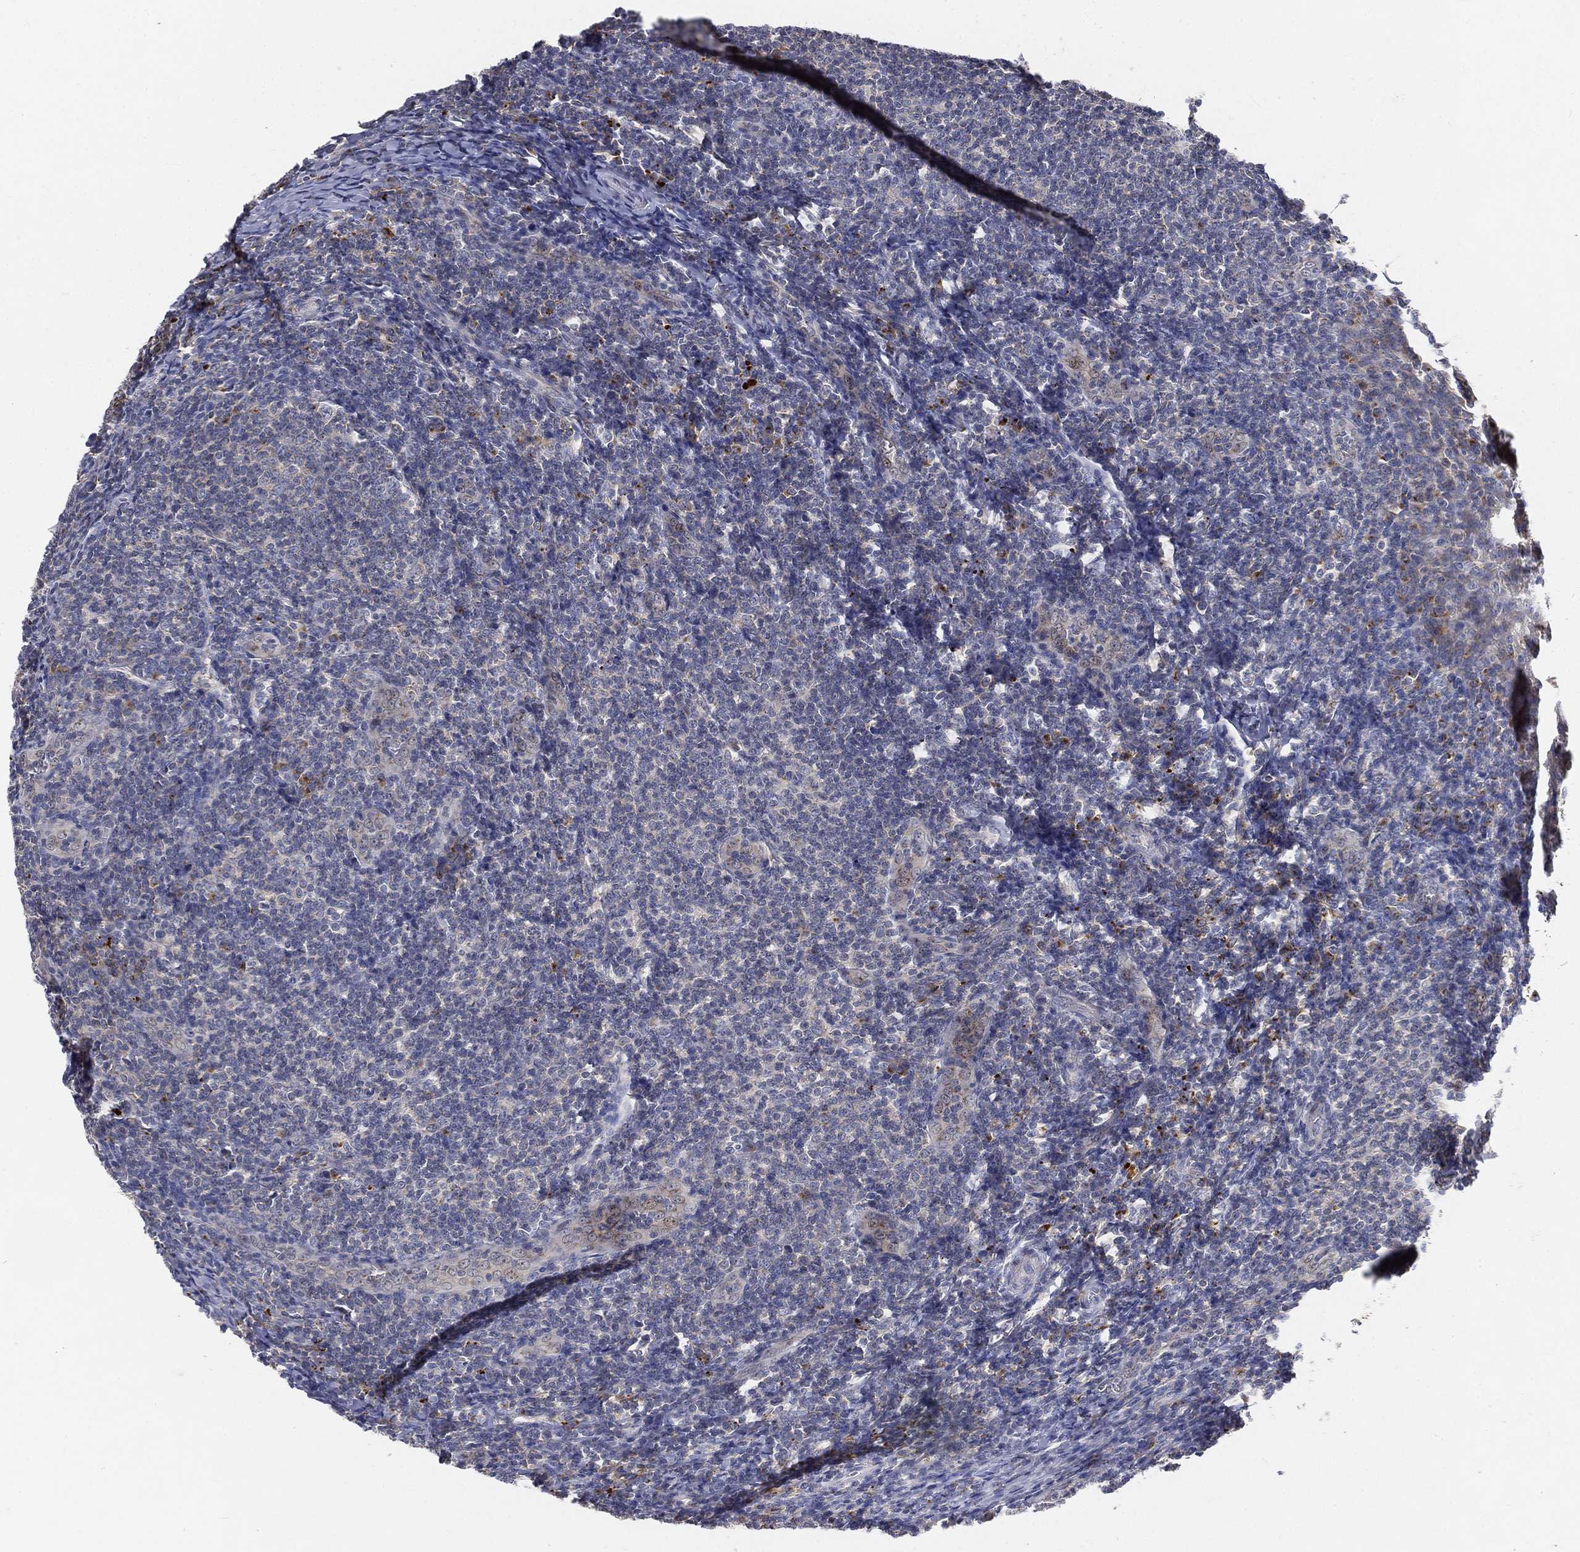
{"staining": {"intensity": "strong", "quantity": "<25%", "location": "cytoplasmic/membranous"}, "tissue": "tonsil", "cell_type": "Germinal center cells", "image_type": "normal", "snomed": [{"axis": "morphology", "description": "Normal tissue, NOS"}, {"axis": "topography", "description": "Tonsil"}], "caption": "A brown stain highlights strong cytoplasmic/membranous positivity of a protein in germinal center cells of benign tonsil.", "gene": "CTSL", "patient": {"sex": "male", "age": 20}}